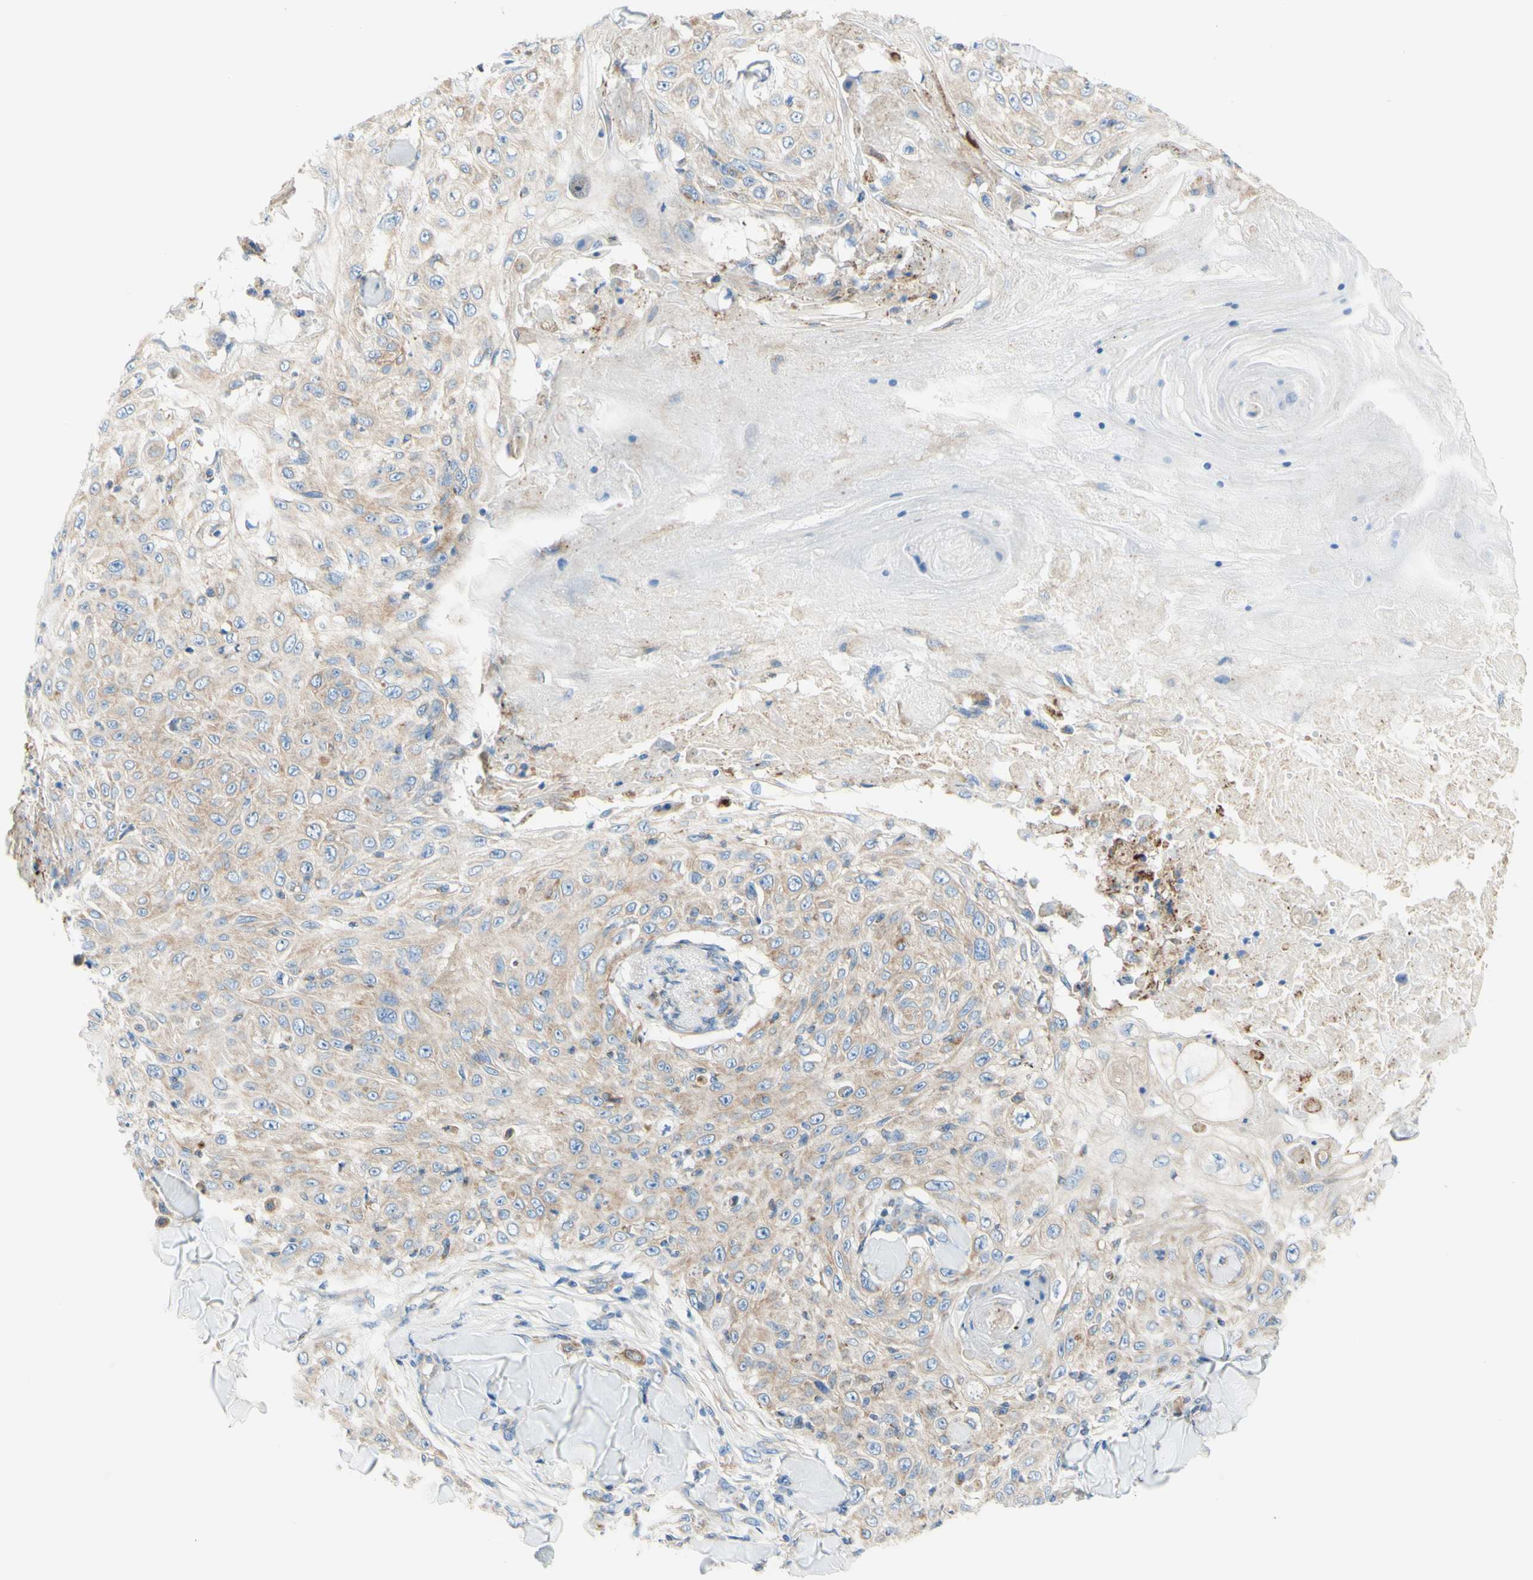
{"staining": {"intensity": "weak", "quantity": "25%-75%", "location": "cytoplasmic/membranous"}, "tissue": "skin cancer", "cell_type": "Tumor cells", "image_type": "cancer", "snomed": [{"axis": "morphology", "description": "Squamous cell carcinoma, NOS"}, {"axis": "topography", "description": "Skin"}], "caption": "Approximately 25%-75% of tumor cells in human skin cancer demonstrate weak cytoplasmic/membranous protein expression as visualized by brown immunohistochemical staining.", "gene": "RETREG2", "patient": {"sex": "male", "age": 86}}